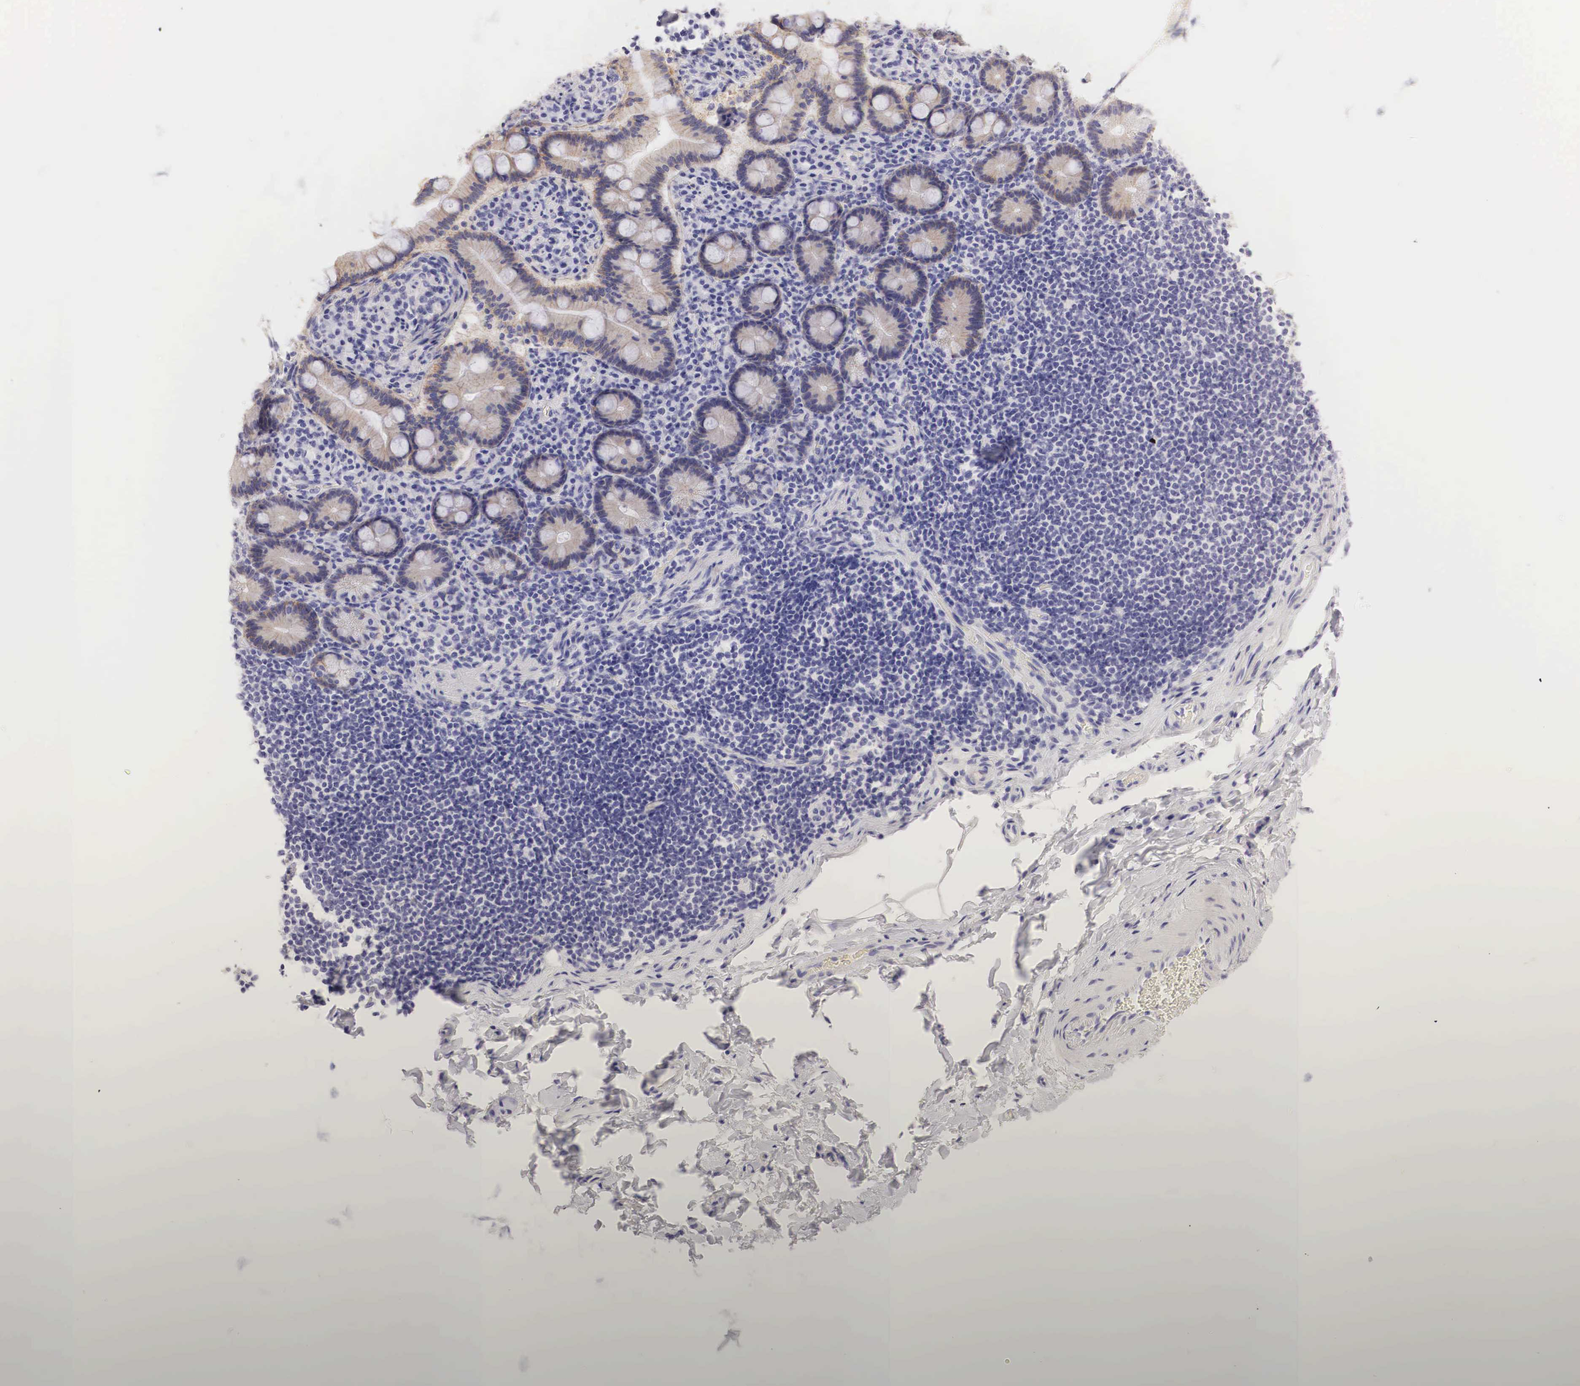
{"staining": {"intensity": "negative", "quantity": "none", "location": "none"}, "tissue": "adipose tissue", "cell_type": "Adipocytes", "image_type": "normal", "snomed": [{"axis": "morphology", "description": "Normal tissue, NOS"}, {"axis": "topography", "description": "Duodenum"}], "caption": "This image is of normal adipose tissue stained with immunohistochemistry to label a protein in brown with the nuclei are counter-stained blue. There is no expression in adipocytes. (DAB (3,3'-diaminobenzidine) IHC, high magnification).", "gene": "ERBB2", "patient": {"sex": "male", "age": 63}}